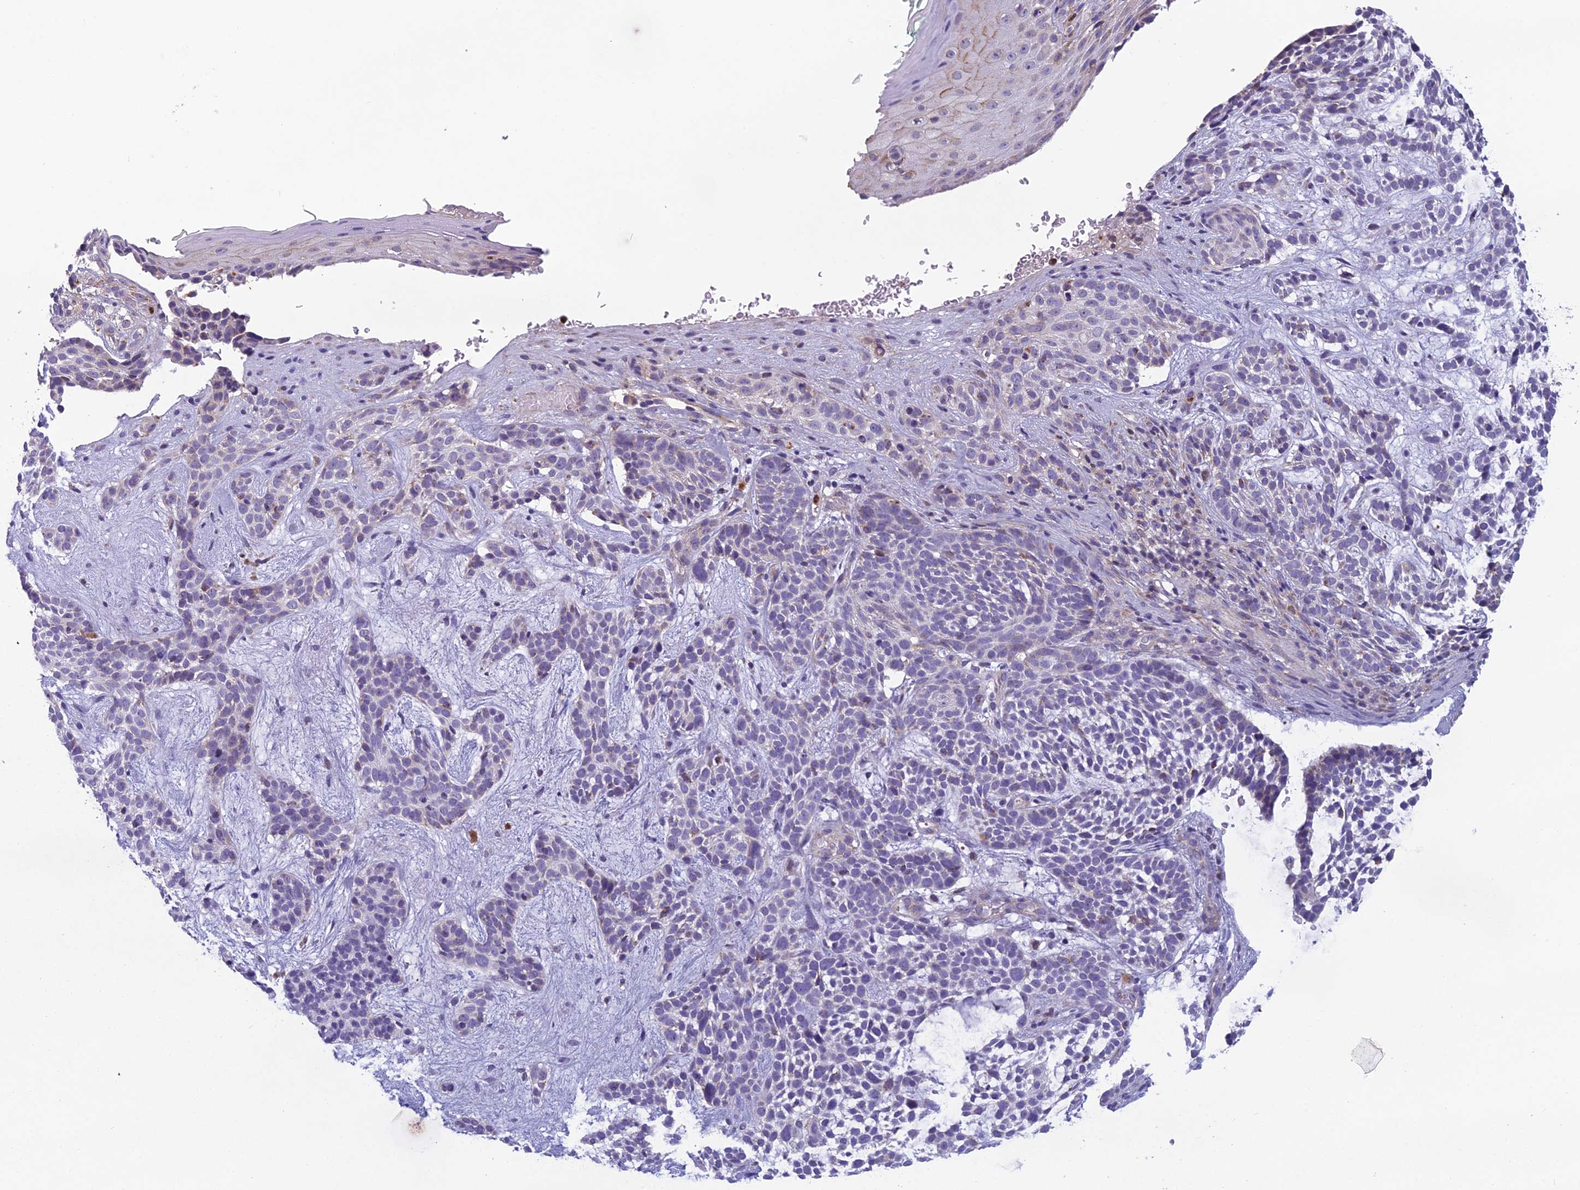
{"staining": {"intensity": "negative", "quantity": "none", "location": "none"}, "tissue": "skin cancer", "cell_type": "Tumor cells", "image_type": "cancer", "snomed": [{"axis": "morphology", "description": "Basal cell carcinoma"}, {"axis": "topography", "description": "Skin"}], "caption": "An immunohistochemistry (IHC) histopathology image of skin cancer (basal cell carcinoma) is shown. There is no staining in tumor cells of skin cancer (basal cell carcinoma). (Stains: DAB immunohistochemistry with hematoxylin counter stain, Microscopy: brightfield microscopy at high magnification).", "gene": "ENSG00000188897", "patient": {"sex": "male", "age": 71}}